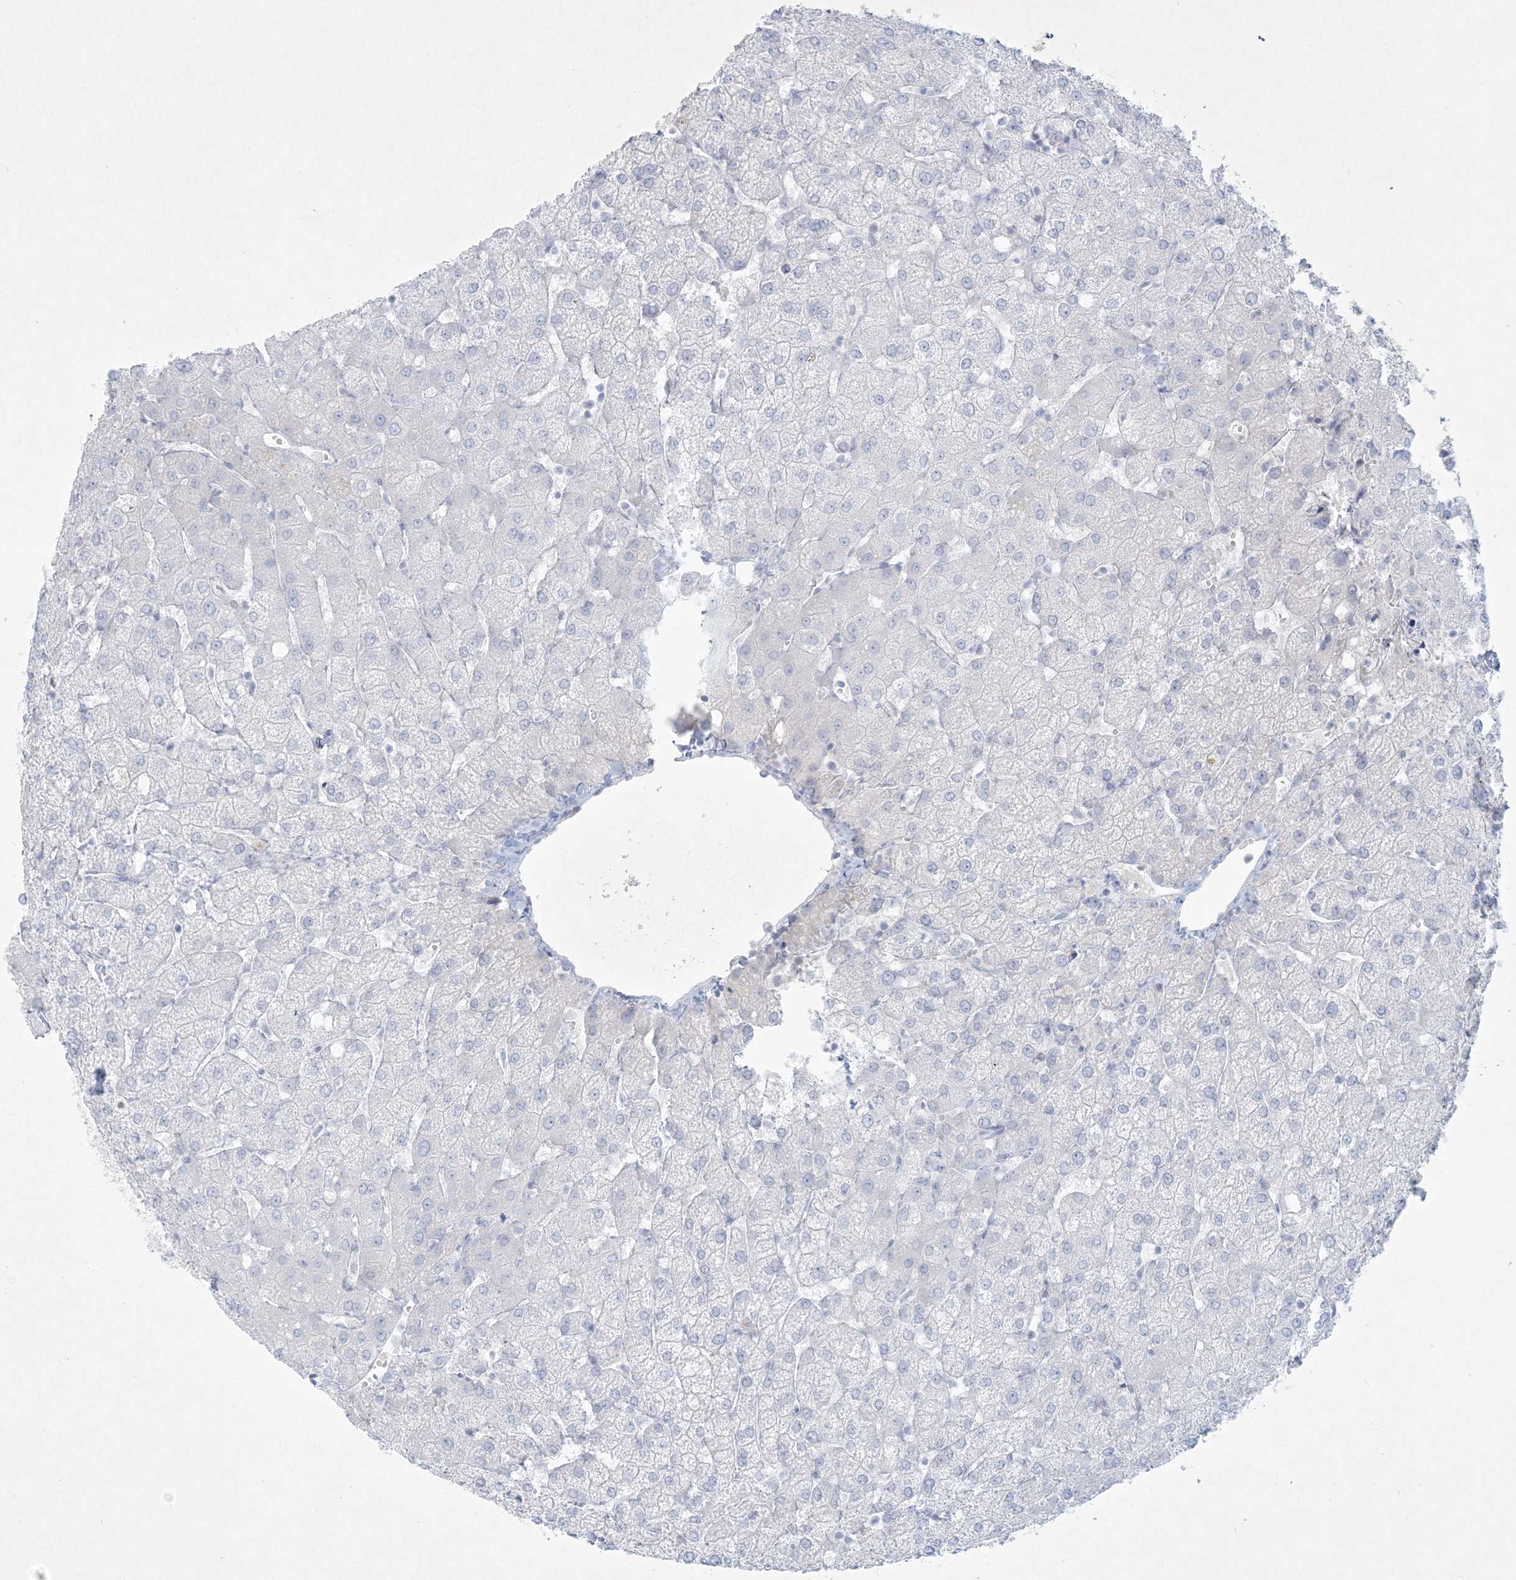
{"staining": {"intensity": "negative", "quantity": "none", "location": "none"}, "tissue": "liver", "cell_type": "Cholangiocytes", "image_type": "normal", "snomed": [{"axis": "morphology", "description": "Normal tissue, NOS"}, {"axis": "topography", "description": "Liver"}], "caption": "Human liver stained for a protein using immunohistochemistry displays no staining in cholangiocytes.", "gene": "CCDC24", "patient": {"sex": "female", "age": 54}}